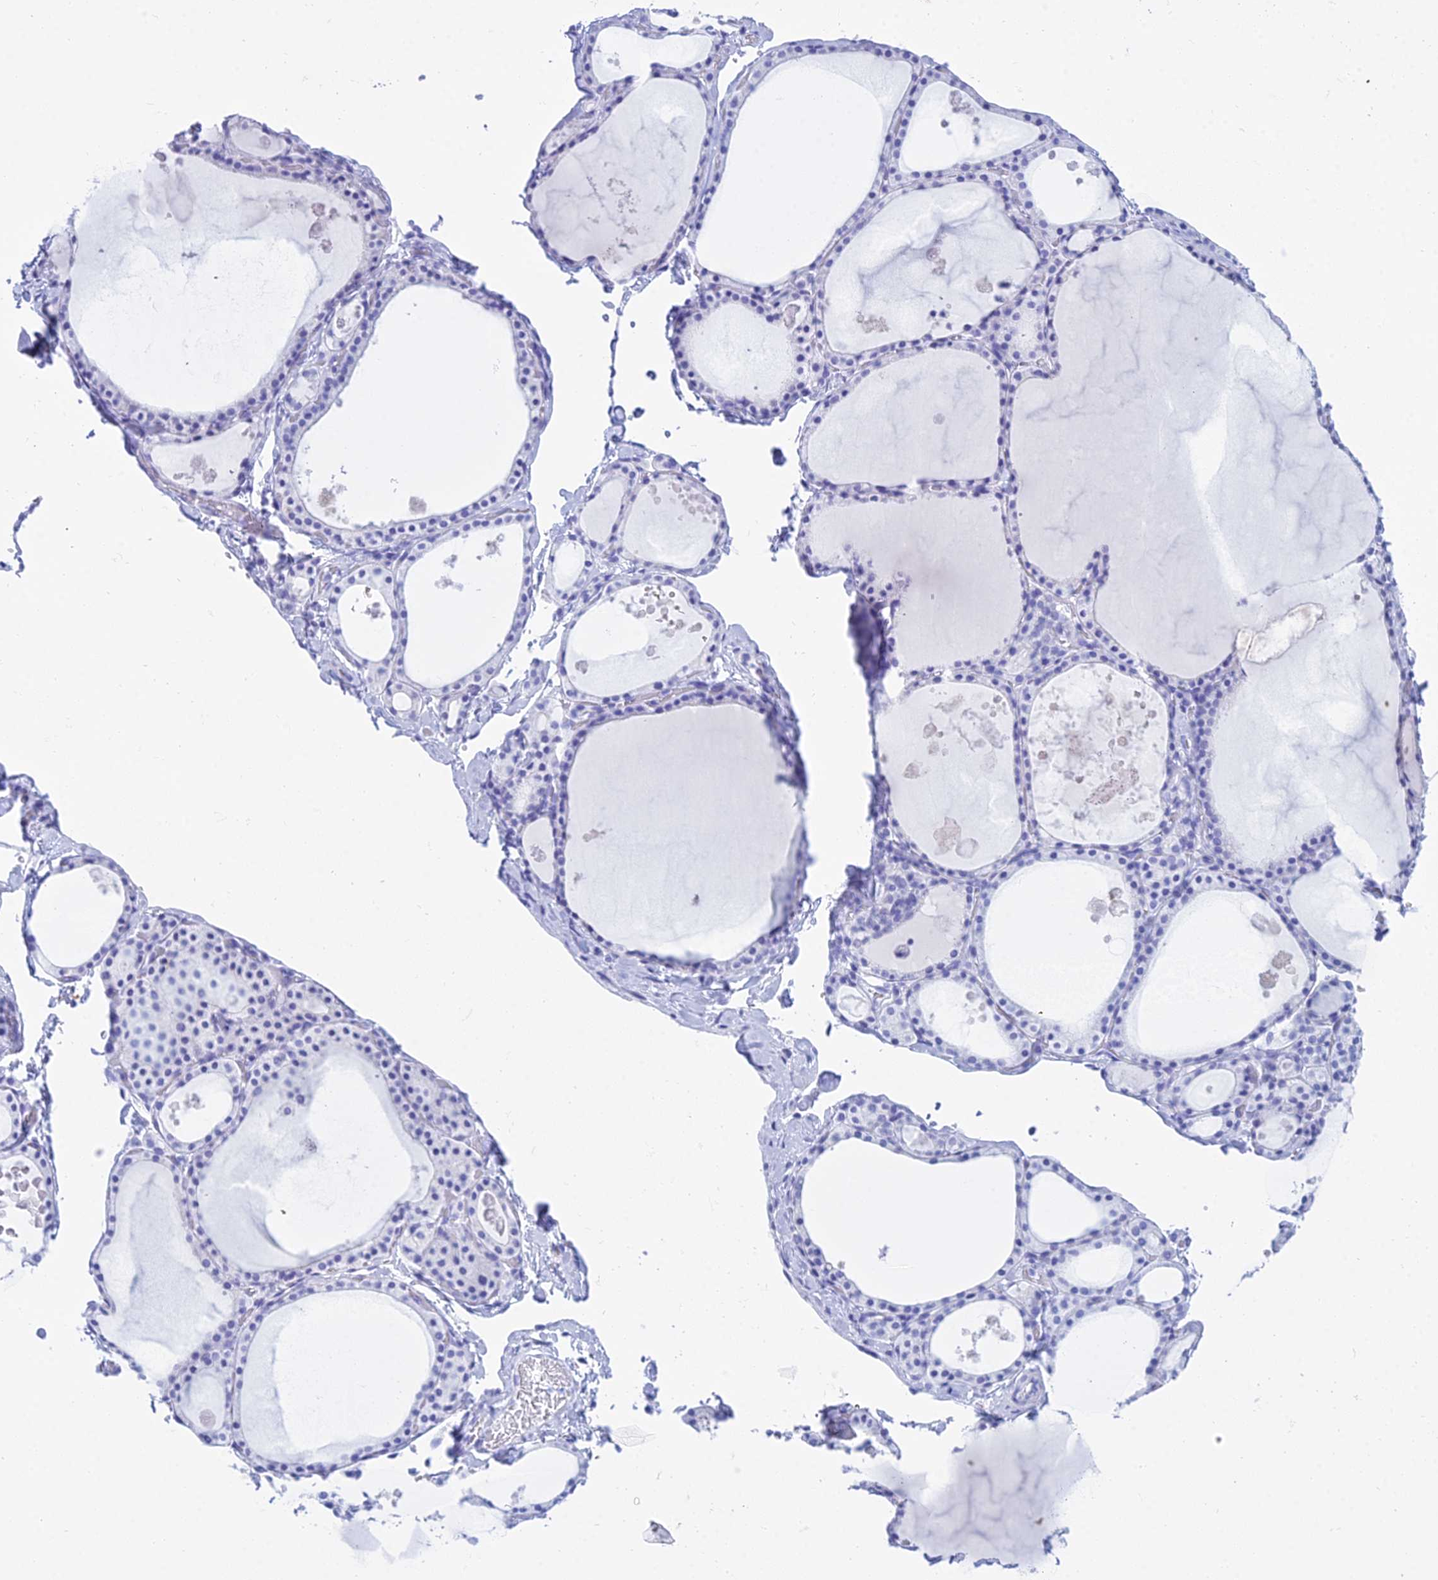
{"staining": {"intensity": "negative", "quantity": "none", "location": "none"}, "tissue": "thyroid gland", "cell_type": "Glandular cells", "image_type": "normal", "snomed": [{"axis": "morphology", "description": "Normal tissue, NOS"}, {"axis": "topography", "description": "Thyroid gland"}], "caption": "There is no significant expression in glandular cells of thyroid gland.", "gene": "PATE4", "patient": {"sex": "male", "age": 56}}